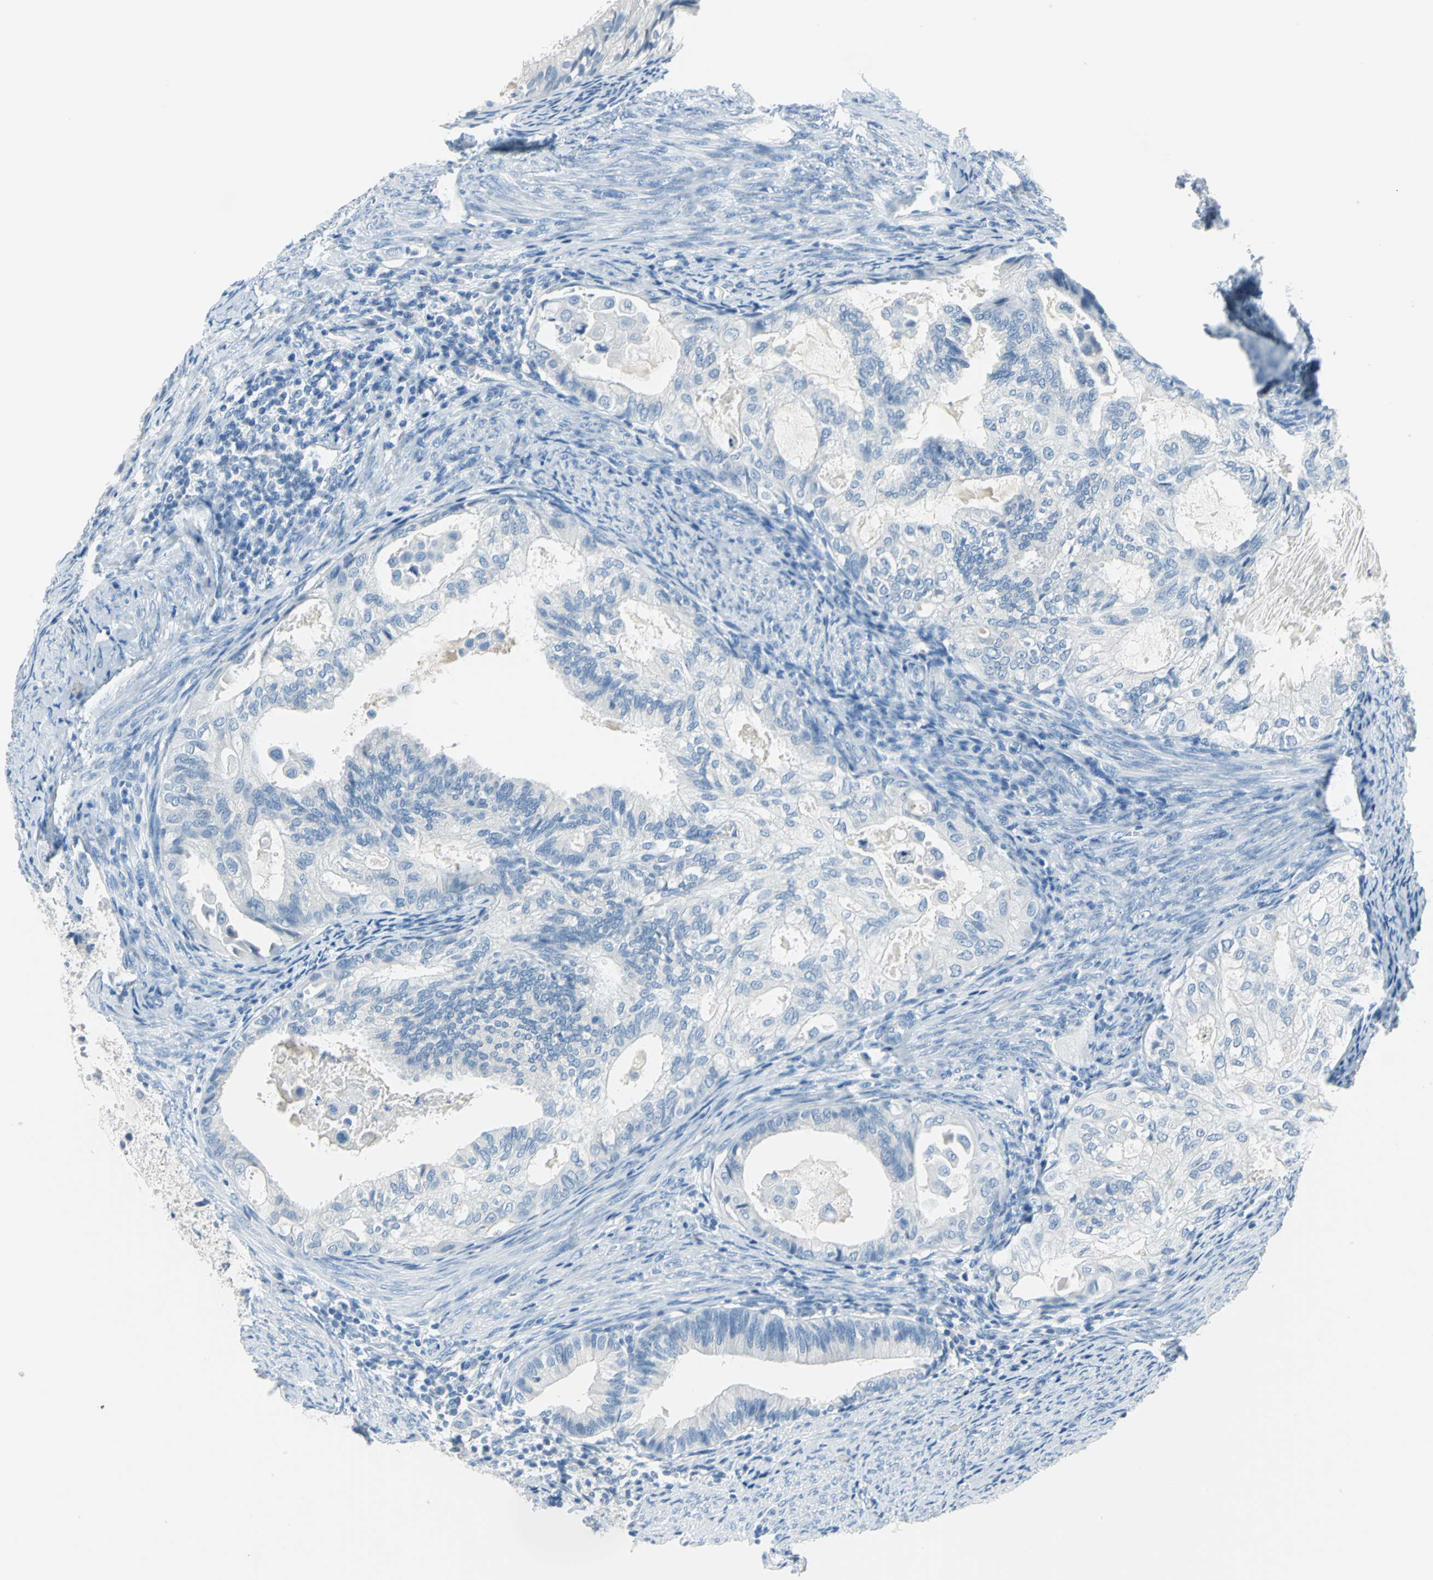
{"staining": {"intensity": "negative", "quantity": "none", "location": "none"}, "tissue": "cervical cancer", "cell_type": "Tumor cells", "image_type": "cancer", "snomed": [{"axis": "morphology", "description": "Normal tissue, NOS"}, {"axis": "morphology", "description": "Adenocarcinoma, NOS"}, {"axis": "topography", "description": "Cervix"}, {"axis": "topography", "description": "Endometrium"}], "caption": "This is an immunohistochemistry (IHC) photomicrograph of human cervical adenocarcinoma. There is no positivity in tumor cells.", "gene": "PKLR", "patient": {"sex": "female", "age": 86}}